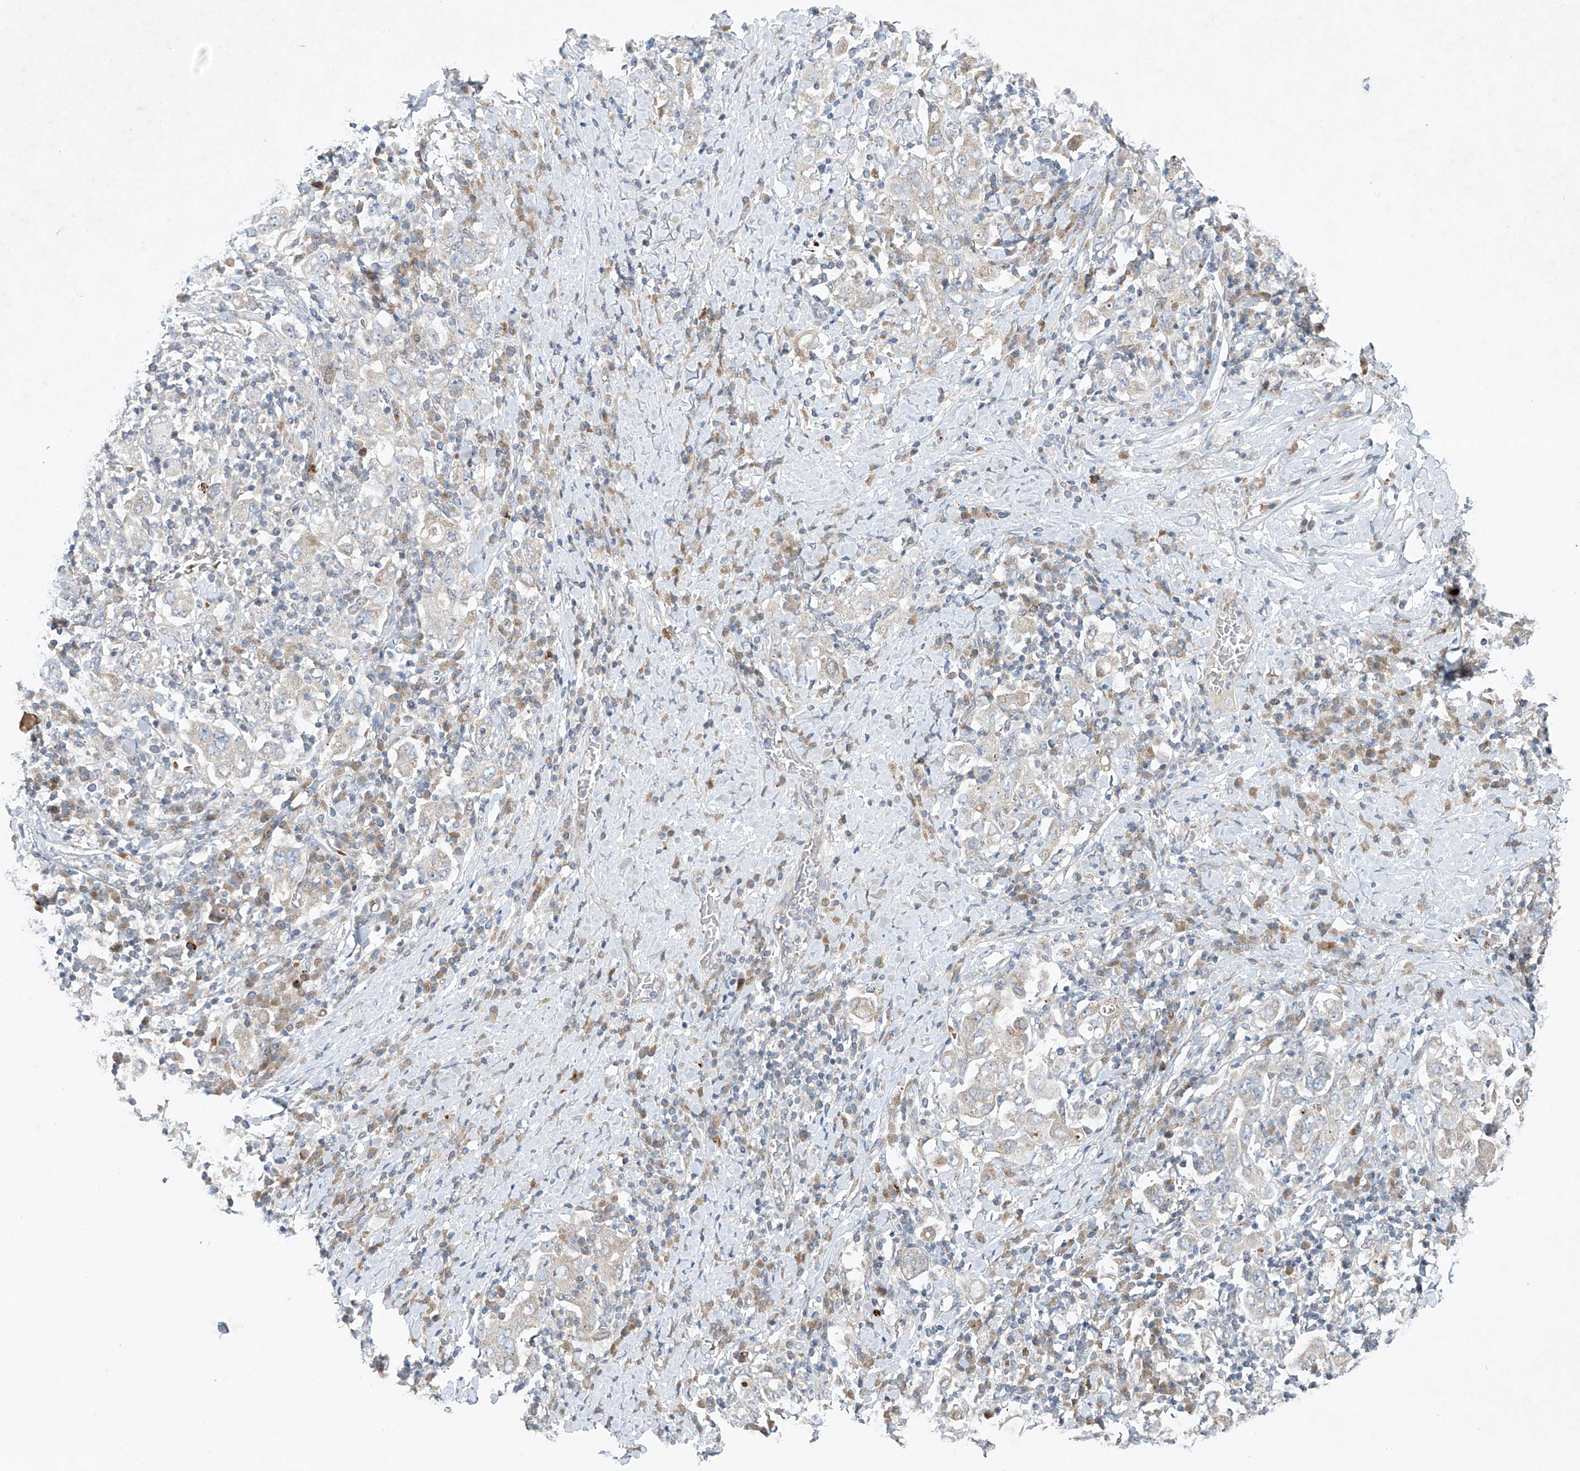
{"staining": {"intensity": "weak", "quantity": "<25%", "location": "cytoplasmic/membranous"}, "tissue": "stomach cancer", "cell_type": "Tumor cells", "image_type": "cancer", "snomed": [{"axis": "morphology", "description": "Adenocarcinoma, NOS"}, {"axis": "topography", "description": "Stomach, upper"}], "caption": "An image of stomach cancer stained for a protein shows no brown staining in tumor cells.", "gene": "TJAP1", "patient": {"sex": "male", "age": 62}}